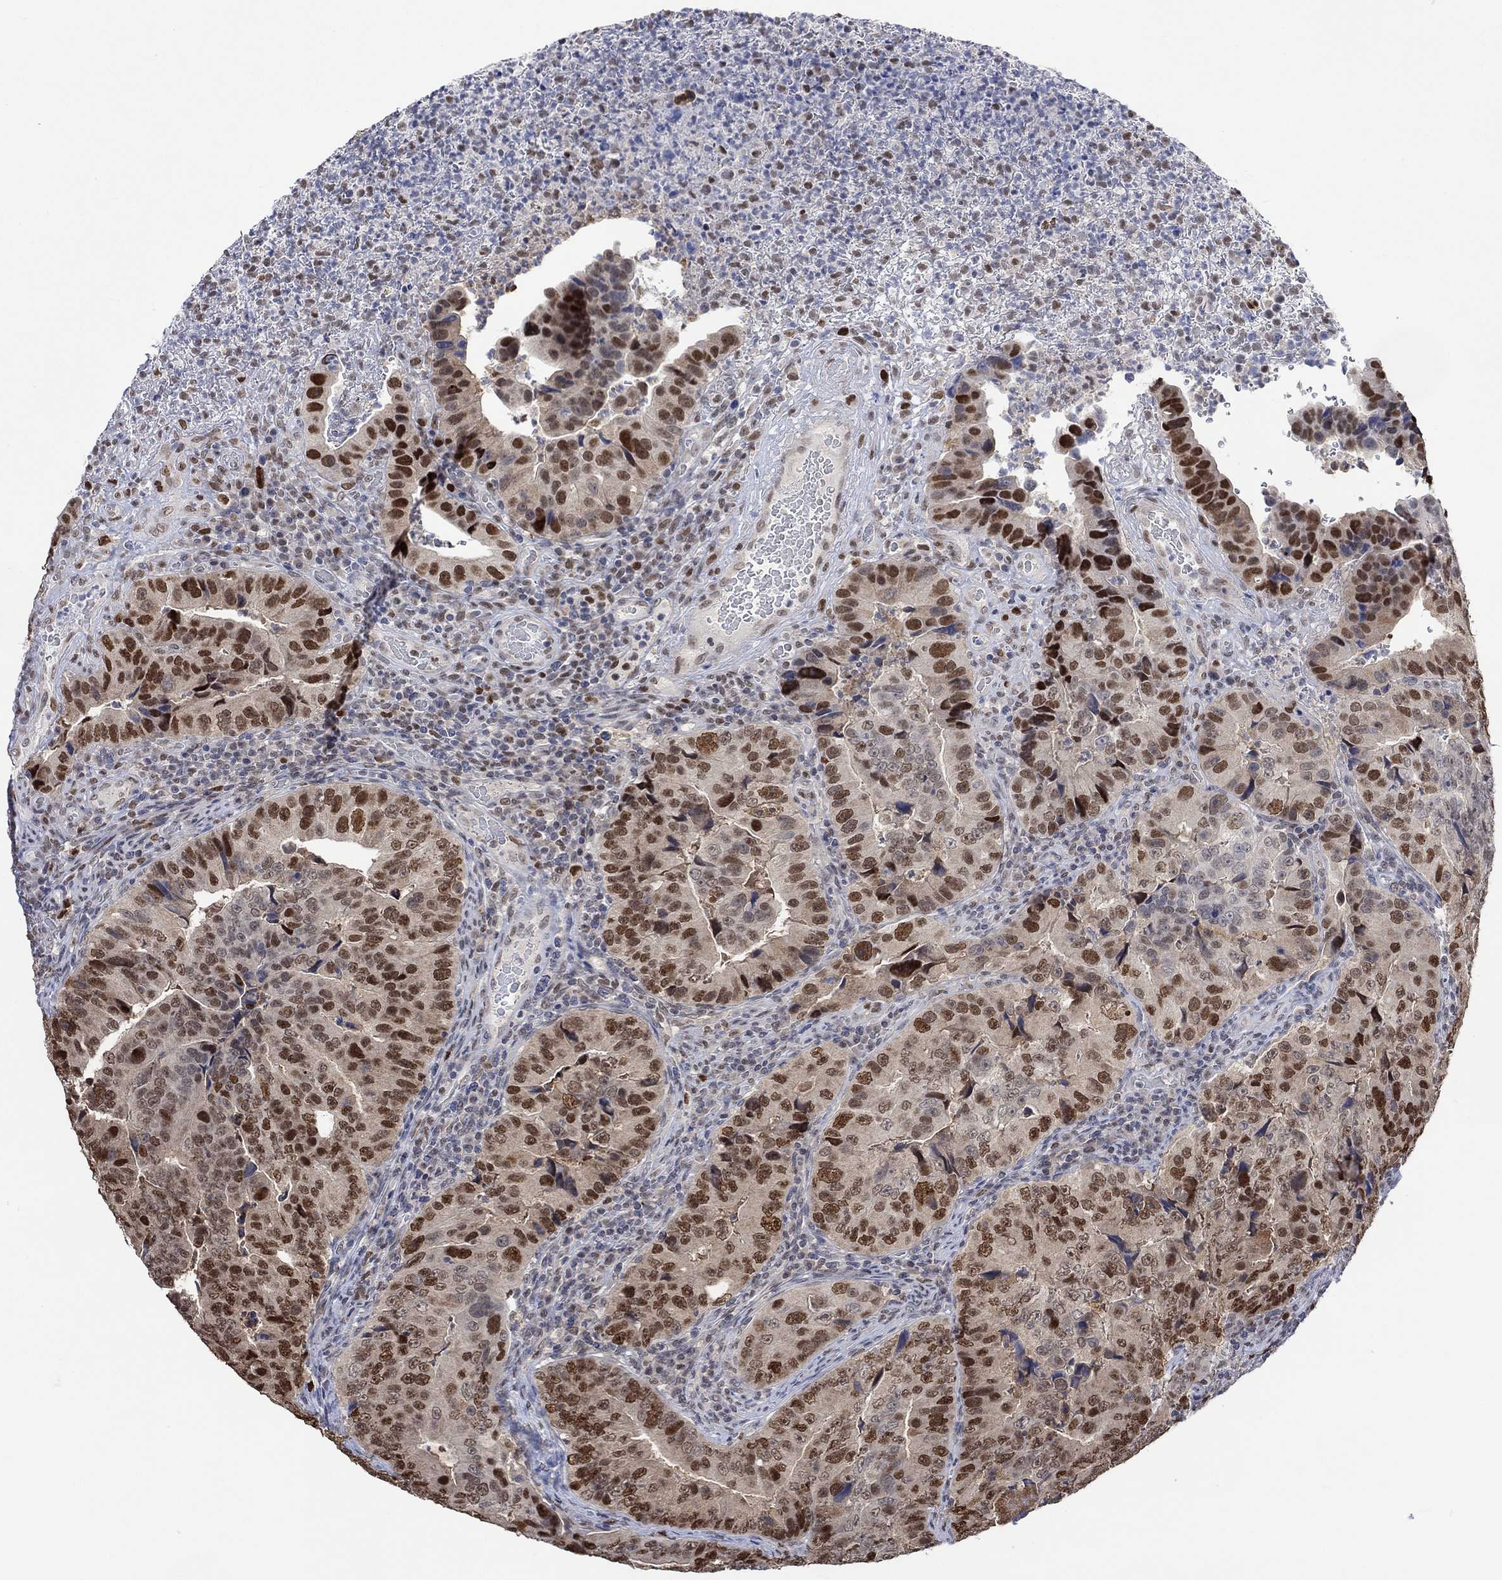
{"staining": {"intensity": "strong", "quantity": "25%-75%", "location": "nuclear"}, "tissue": "colorectal cancer", "cell_type": "Tumor cells", "image_type": "cancer", "snomed": [{"axis": "morphology", "description": "Adenocarcinoma, NOS"}, {"axis": "topography", "description": "Colon"}], "caption": "A histopathology image showing strong nuclear staining in about 25%-75% of tumor cells in adenocarcinoma (colorectal), as visualized by brown immunohistochemical staining.", "gene": "RAD54L2", "patient": {"sex": "female", "age": 72}}